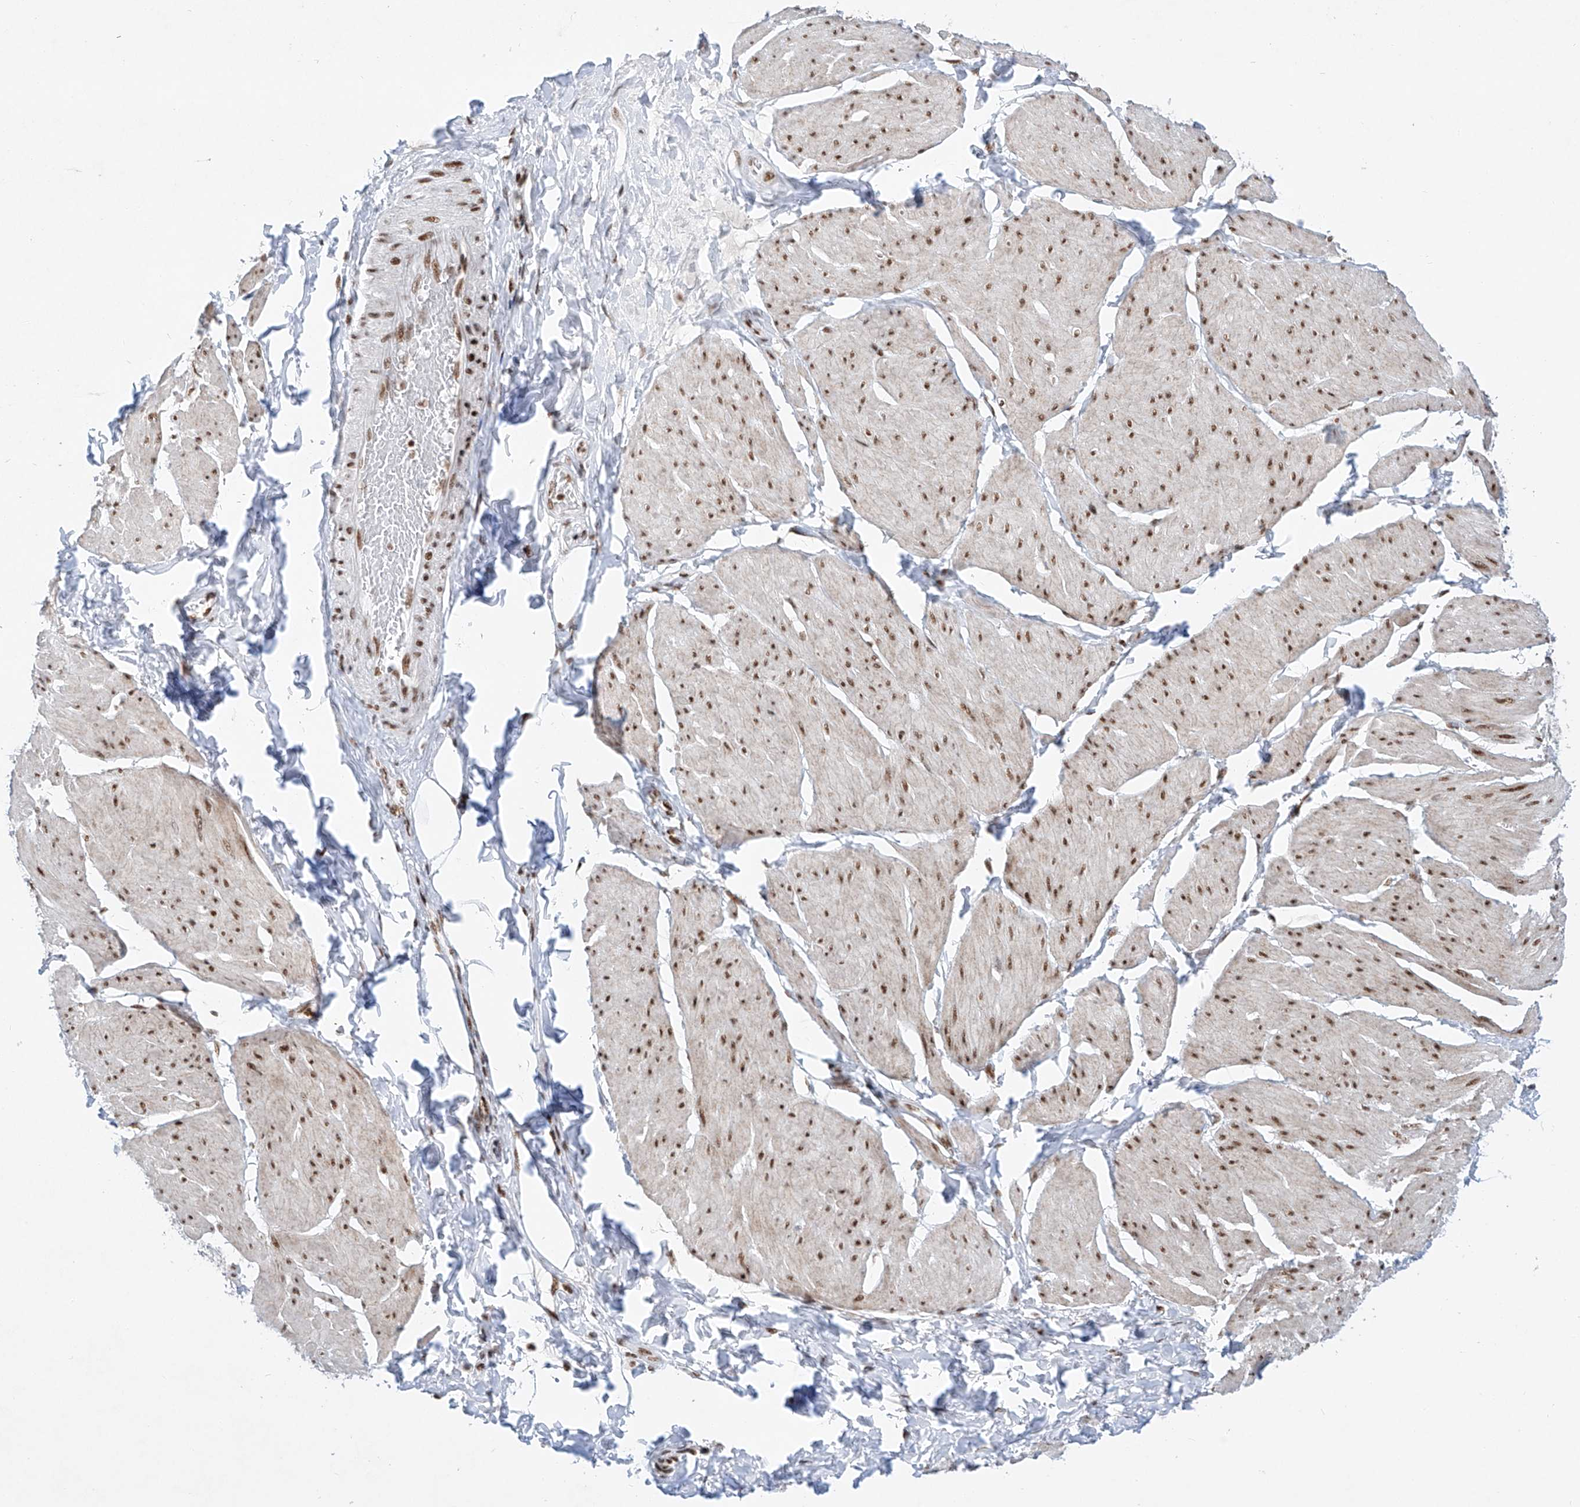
{"staining": {"intensity": "moderate", "quantity": ">75%", "location": "nuclear"}, "tissue": "smooth muscle", "cell_type": "Smooth muscle cells", "image_type": "normal", "snomed": [{"axis": "morphology", "description": "Urothelial carcinoma, High grade"}, {"axis": "topography", "description": "Urinary bladder"}], "caption": "IHC of unremarkable smooth muscle shows medium levels of moderate nuclear positivity in about >75% of smooth muscle cells. (DAB = brown stain, brightfield microscopy at high magnification).", "gene": "TAF4", "patient": {"sex": "male", "age": 46}}